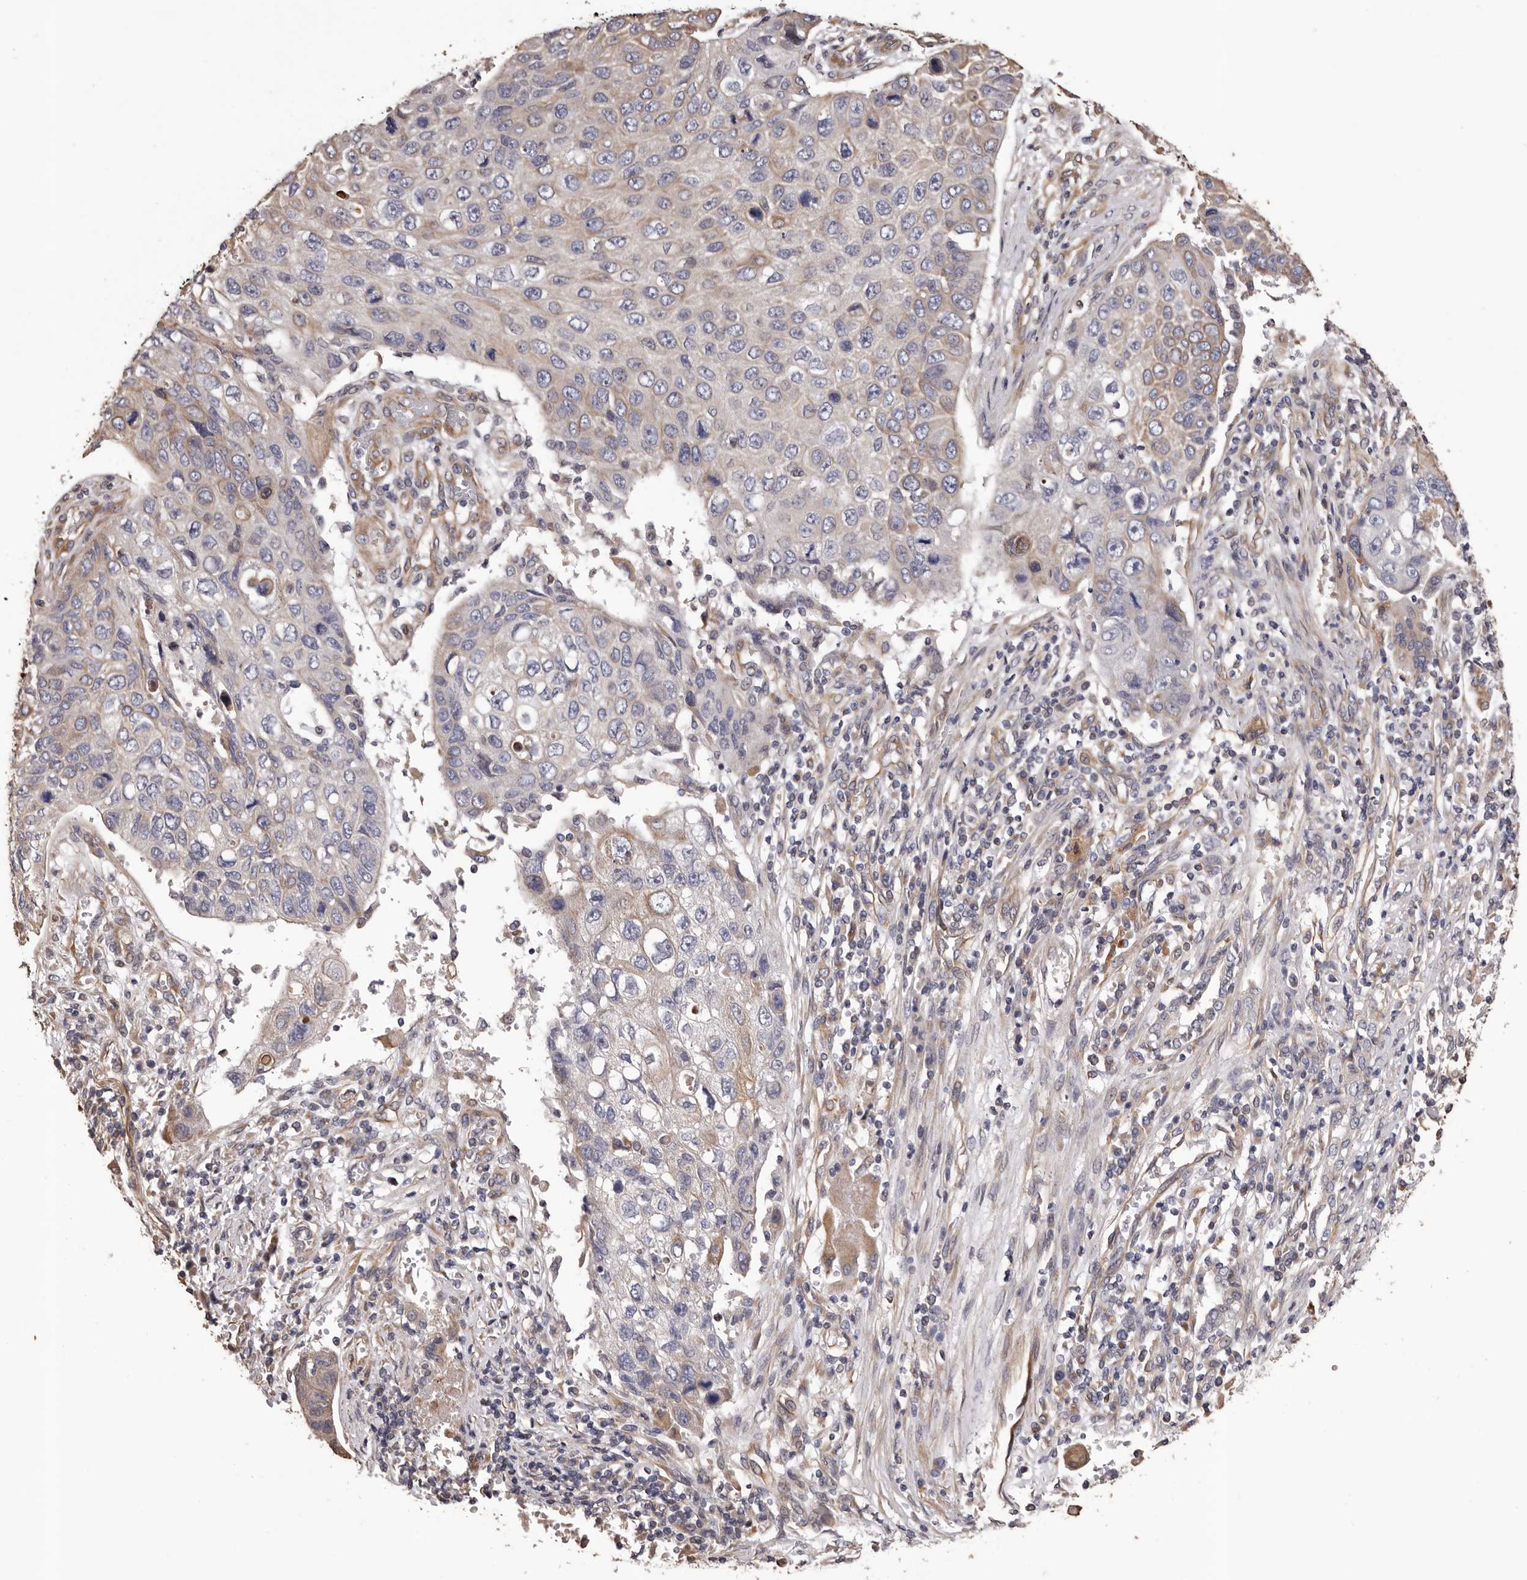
{"staining": {"intensity": "weak", "quantity": "<25%", "location": "cytoplasmic/membranous"}, "tissue": "lung cancer", "cell_type": "Tumor cells", "image_type": "cancer", "snomed": [{"axis": "morphology", "description": "Squamous cell carcinoma, NOS"}, {"axis": "topography", "description": "Lung"}], "caption": "There is no significant staining in tumor cells of lung squamous cell carcinoma.", "gene": "CEP104", "patient": {"sex": "male", "age": 61}}